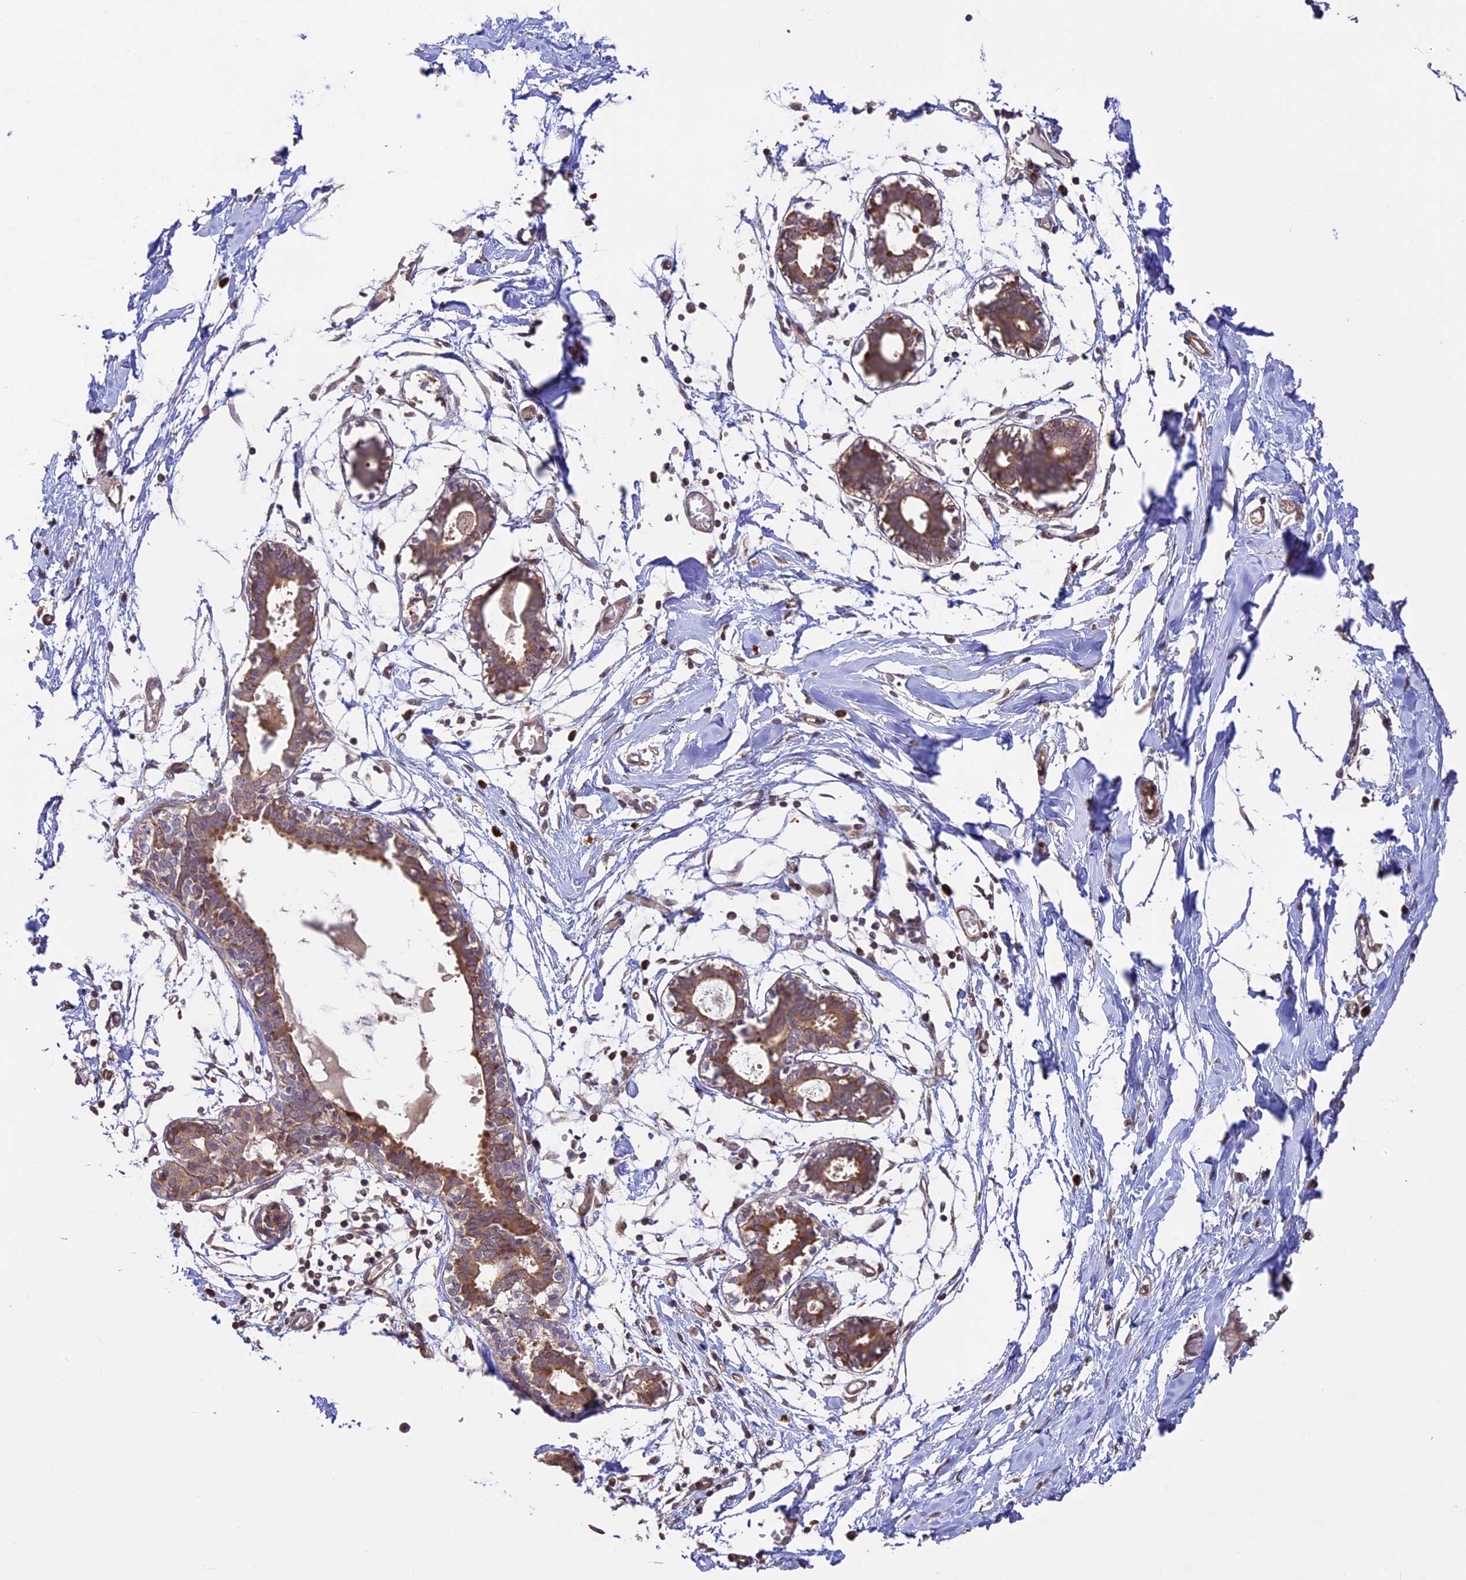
{"staining": {"intensity": "negative", "quantity": "none", "location": "none"}, "tissue": "breast", "cell_type": "Adipocytes", "image_type": "normal", "snomed": [{"axis": "morphology", "description": "Normal tissue, NOS"}, {"axis": "topography", "description": "Breast"}], "caption": "IHC micrograph of benign breast: human breast stained with DAB shows no significant protein positivity in adipocytes. (DAB (3,3'-diaminobenzidine) immunohistochemistry, high magnification).", "gene": "BCAS4", "patient": {"sex": "female", "age": 27}}